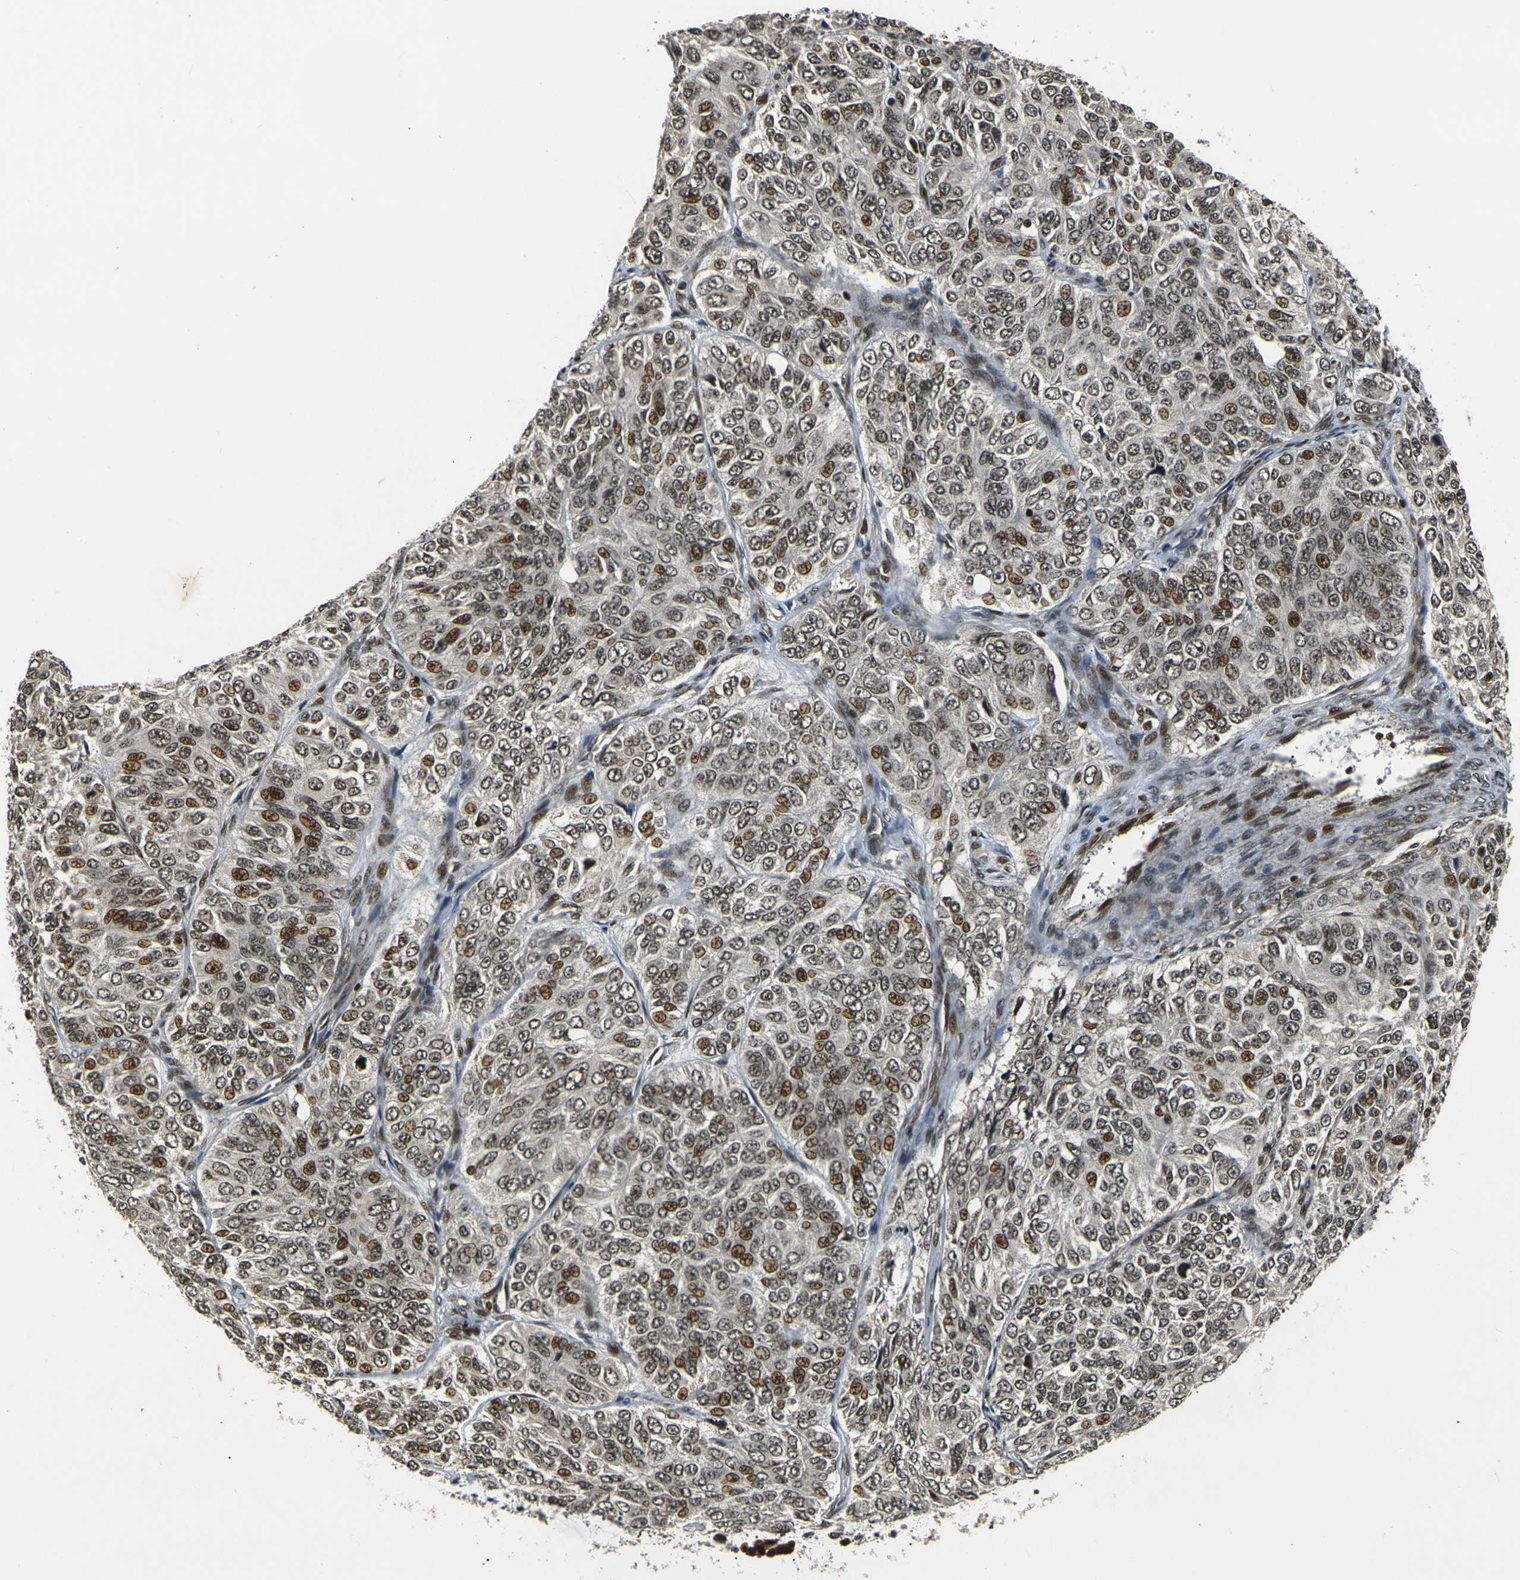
{"staining": {"intensity": "moderate", "quantity": ">75%", "location": "nuclear"}, "tissue": "ovarian cancer", "cell_type": "Tumor cells", "image_type": "cancer", "snomed": [{"axis": "morphology", "description": "Carcinoma, endometroid"}, {"axis": "topography", "description": "Ovary"}], "caption": "Immunohistochemical staining of ovarian cancer (endometroid carcinoma) exhibits medium levels of moderate nuclear protein positivity in about >75% of tumor cells. (DAB (3,3'-diaminobenzidine) IHC with brightfield microscopy, high magnification).", "gene": "ACTL6A", "patient": {"sex": "female", "age": 51}}